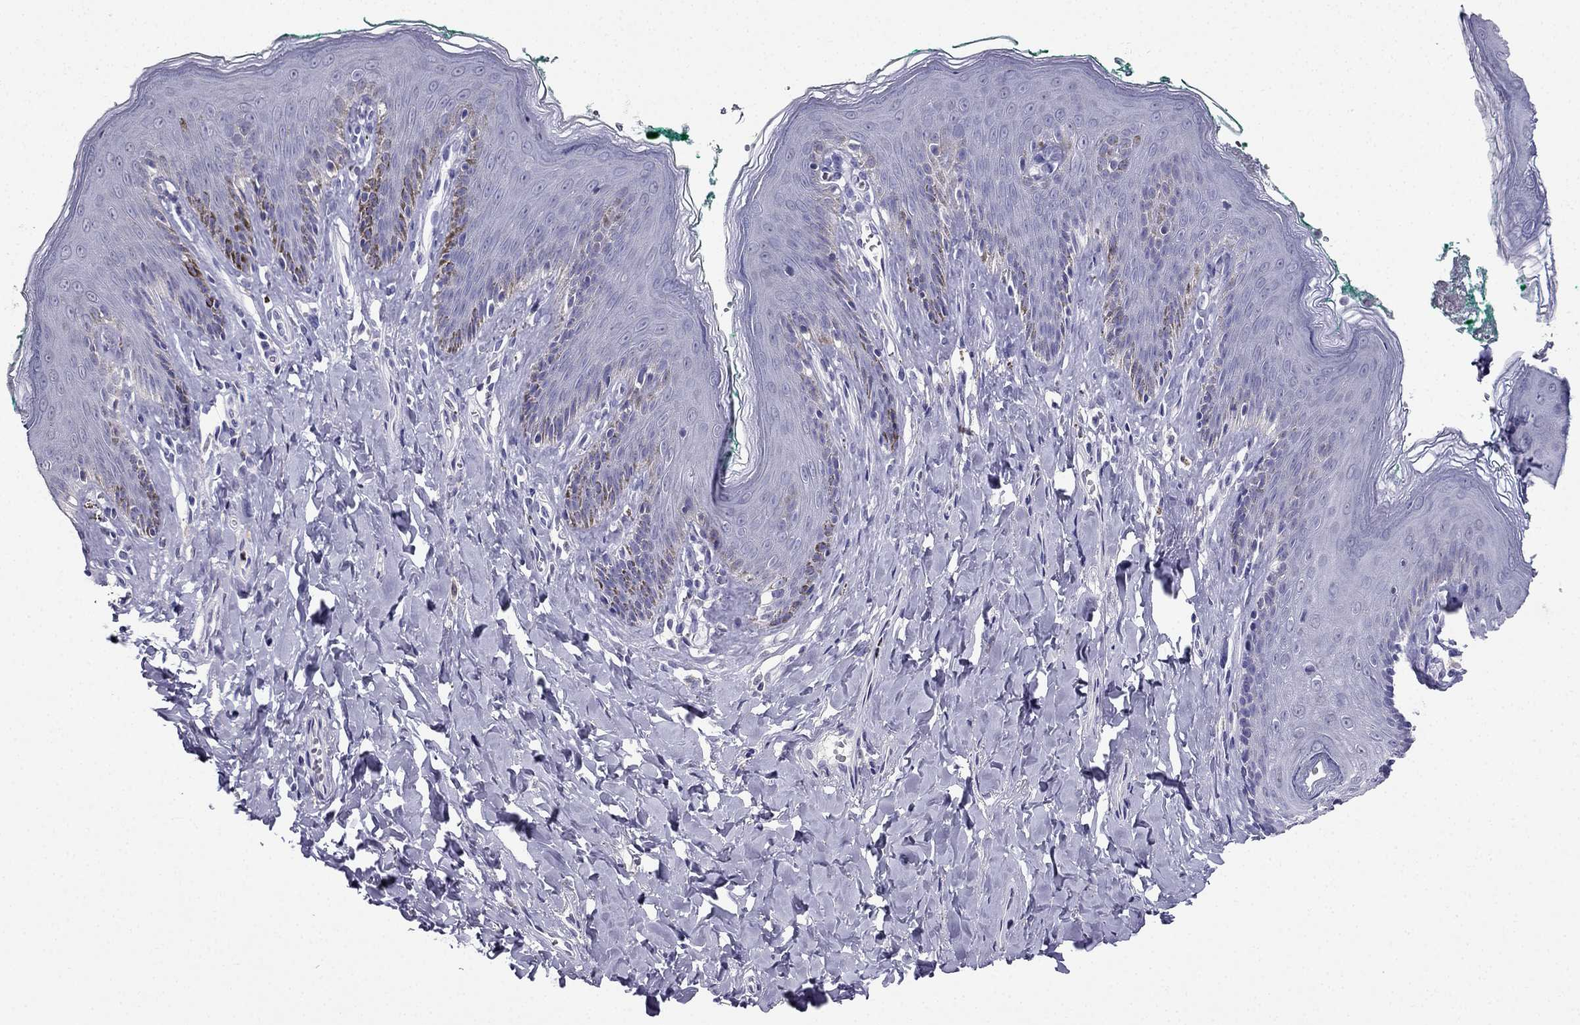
{"staining": {"intensity": "negative", "quantity": "none", "location": "none"}, "tissue": "skin", "cell_type": "Epidermal cells", "image_type": "normal", "snomed": [{"axis": "morphology", "description": "Normal tissue, NOS"}, {"axis": "topography", "description": "Vulva"}], "caption": "Protein analysis of benign skin displays no significant expression in epidermal cells.", "gene": "ARID3A", "patient": {"sex": "female", "age": 66}}